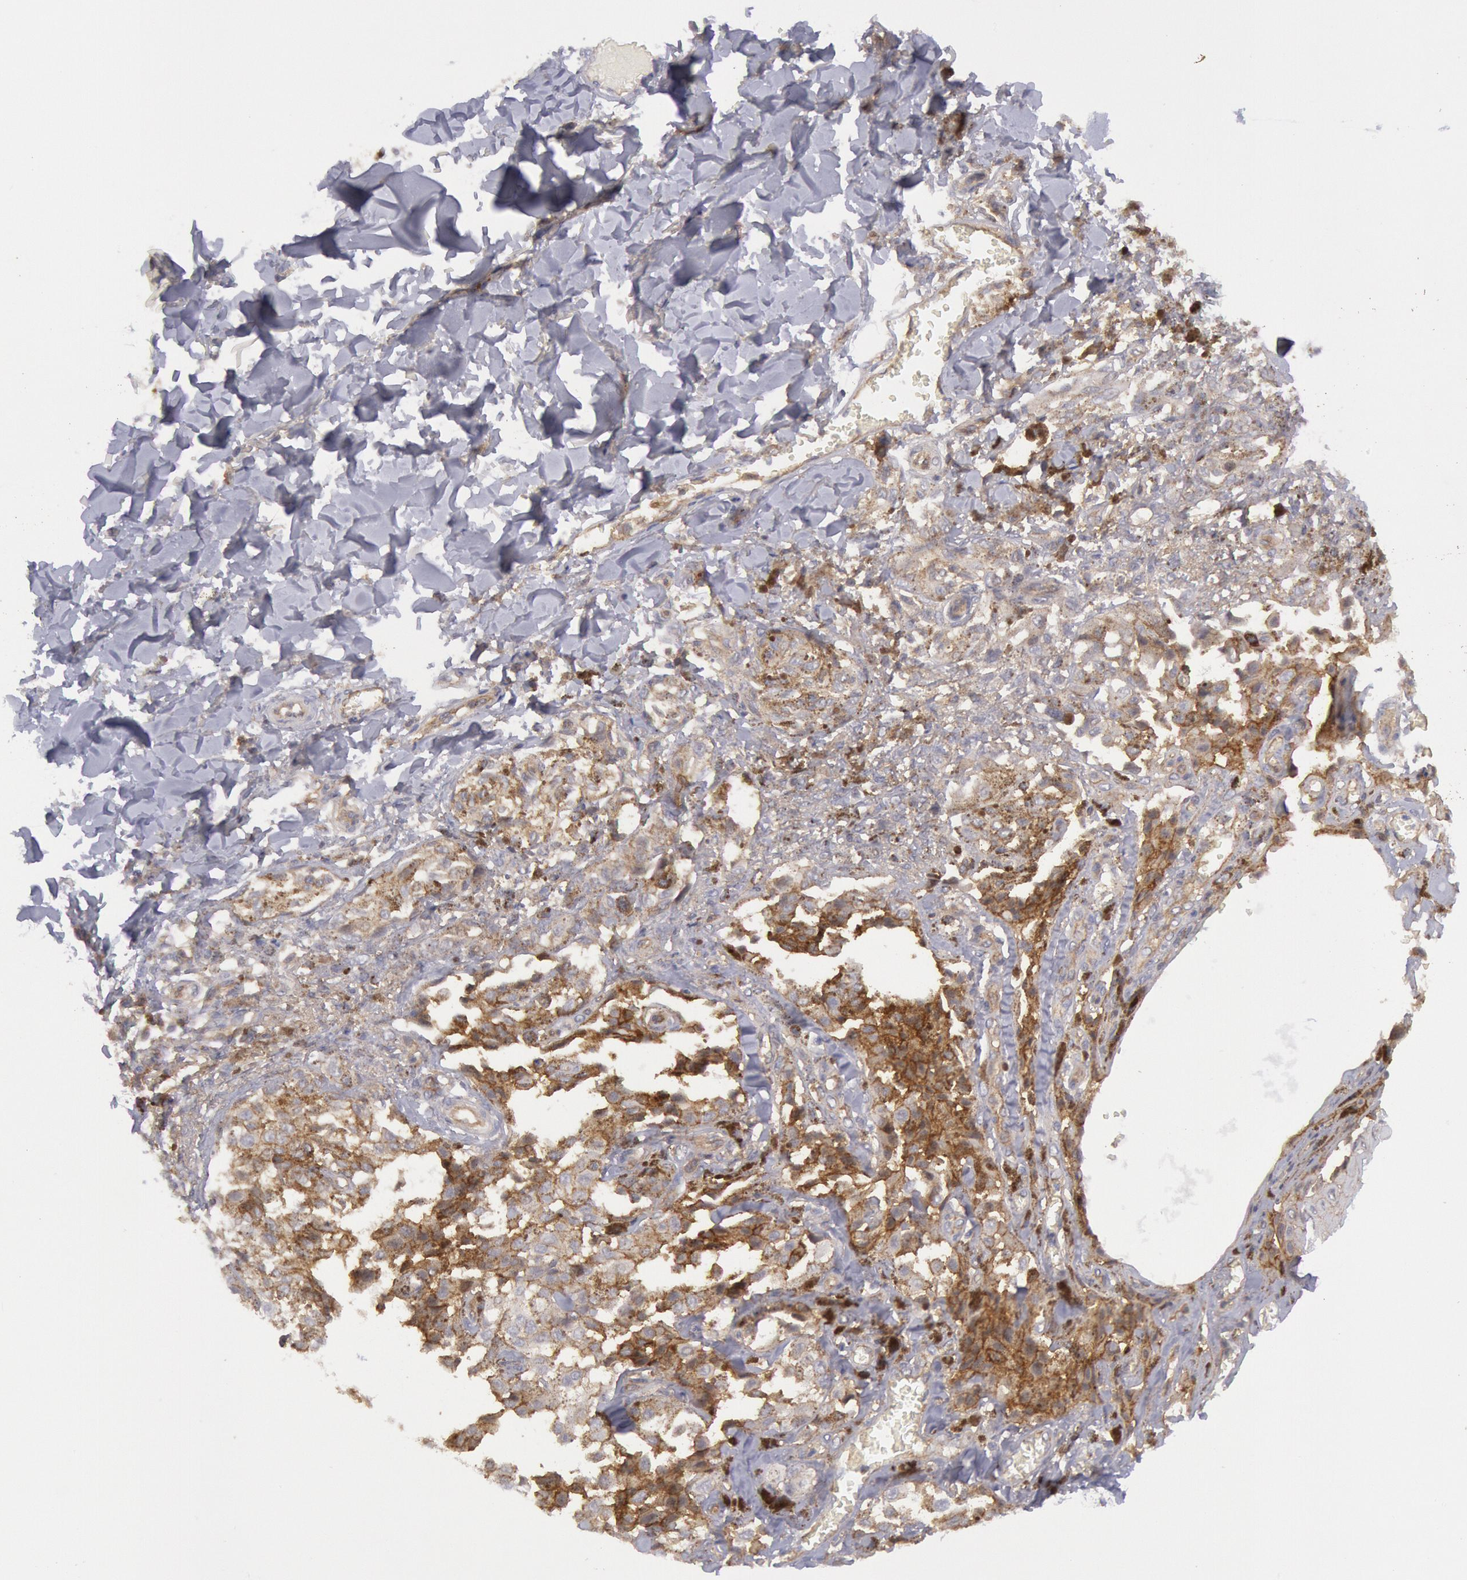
{"staining": {"intensity": "moderate", "quantity": "25%-75%", "location": "cytoplasmic/membranous"}, "tissue": "melanoma", "cell_type": "Tumor cells", "image_type": "cancer", "snomed": [{"axis": "morphology", "description": "Malignant melanoma, NOS"}, {"axis": "topography", "description": "Skin"}], "caption": "Immunohistochemistry (DAB (3,3'-diaminobenzidine)) staining of human malignant melanoma shows moderate cytoplasmic/membranous protein expression in about 25%-75% of tumor cells.", "gene": "STX4", "patient": {"sex": "female", "age": 82}}